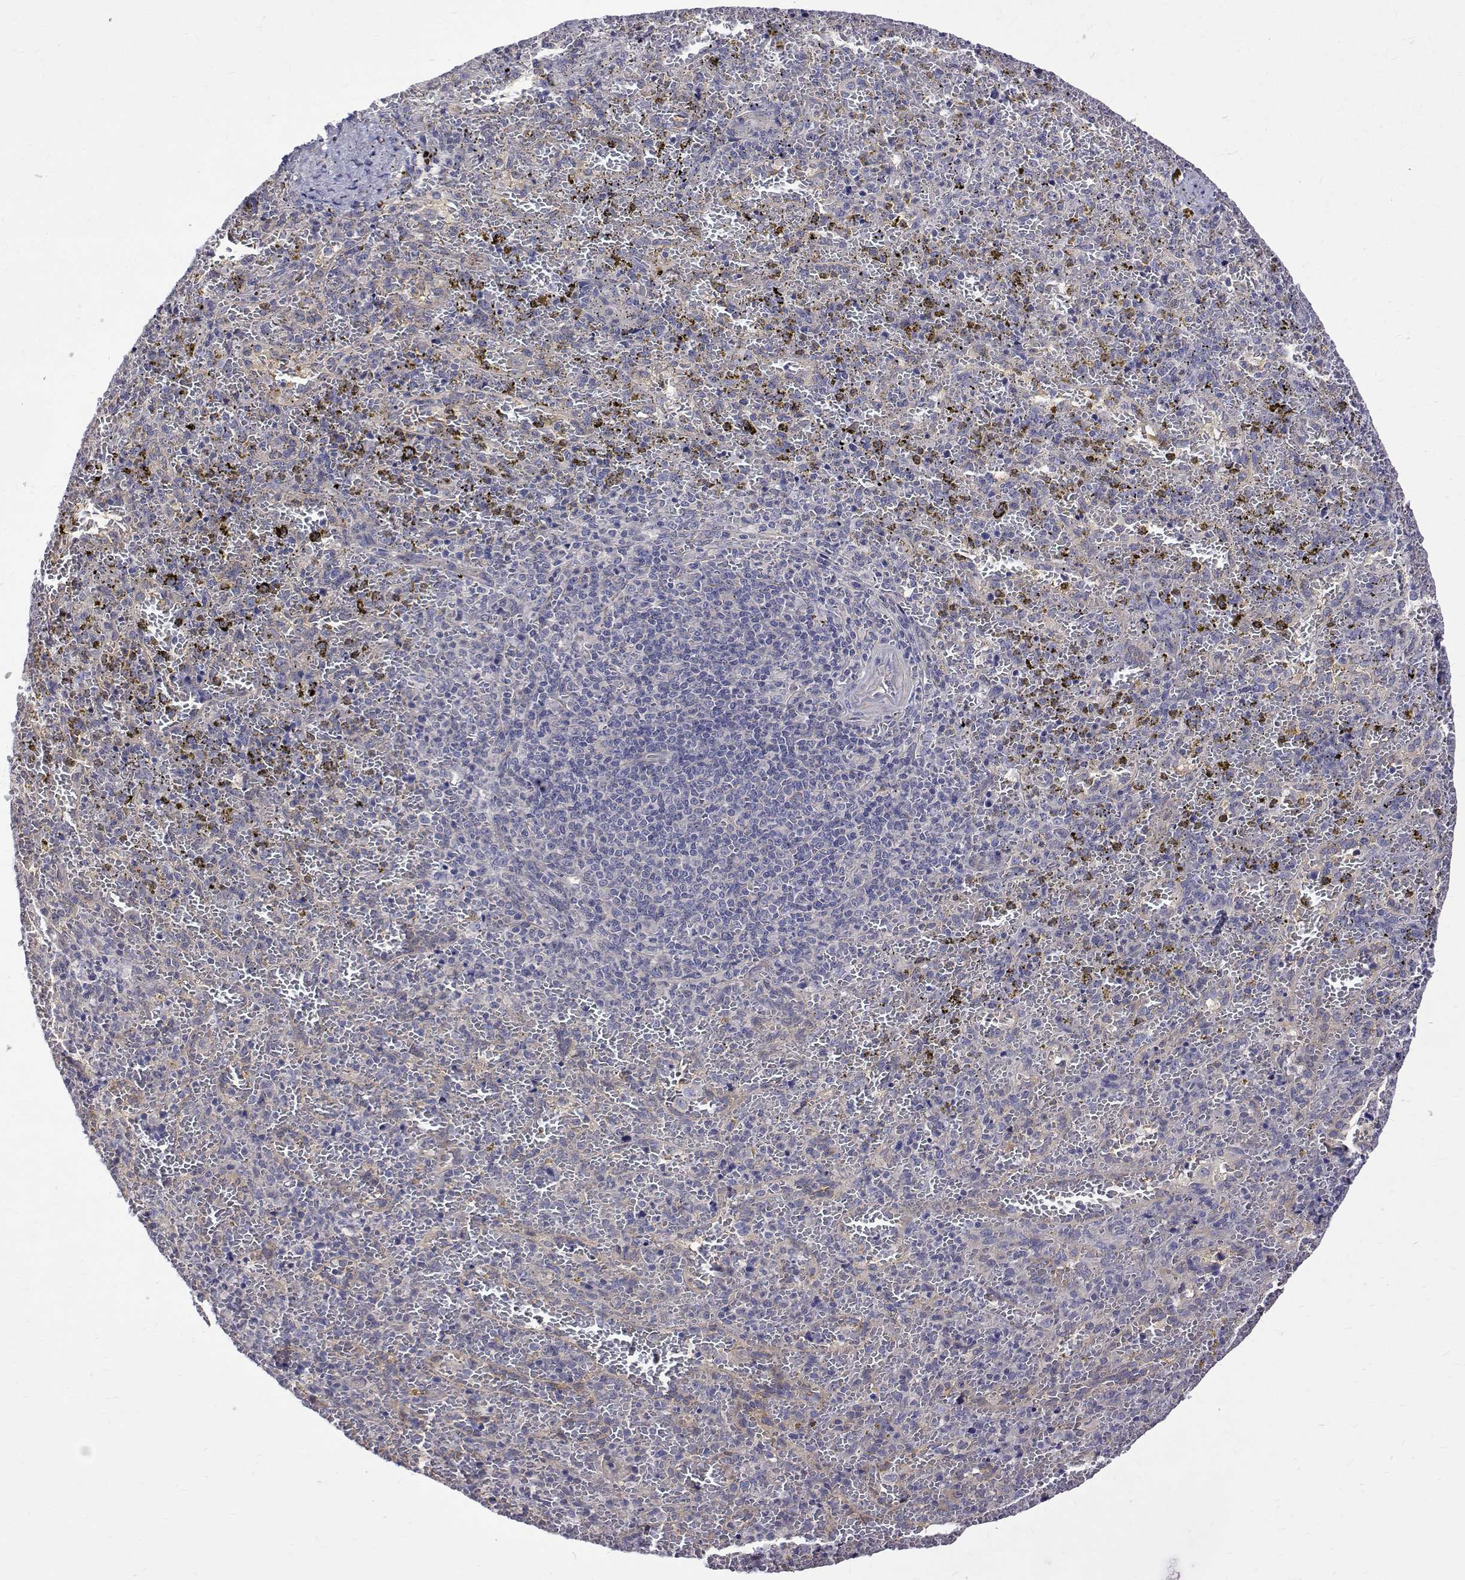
{"staining": {"intensity": "negative", "quantity": "none", "location": "none"}, "tissue": "spleen", "cell_type": "Cells in red pulp", "image_type": "normal", "snomed": [{"axis": "morphology", "description": "Normal tissue, NOS"}, {"axis": "topography", "description": "Spleen"}], "caption": "The image exhibits no significant positivity in cells in red pulp of spleen.", "gene": "PADI1", "patient": {"sex": "female", "age": 50}}